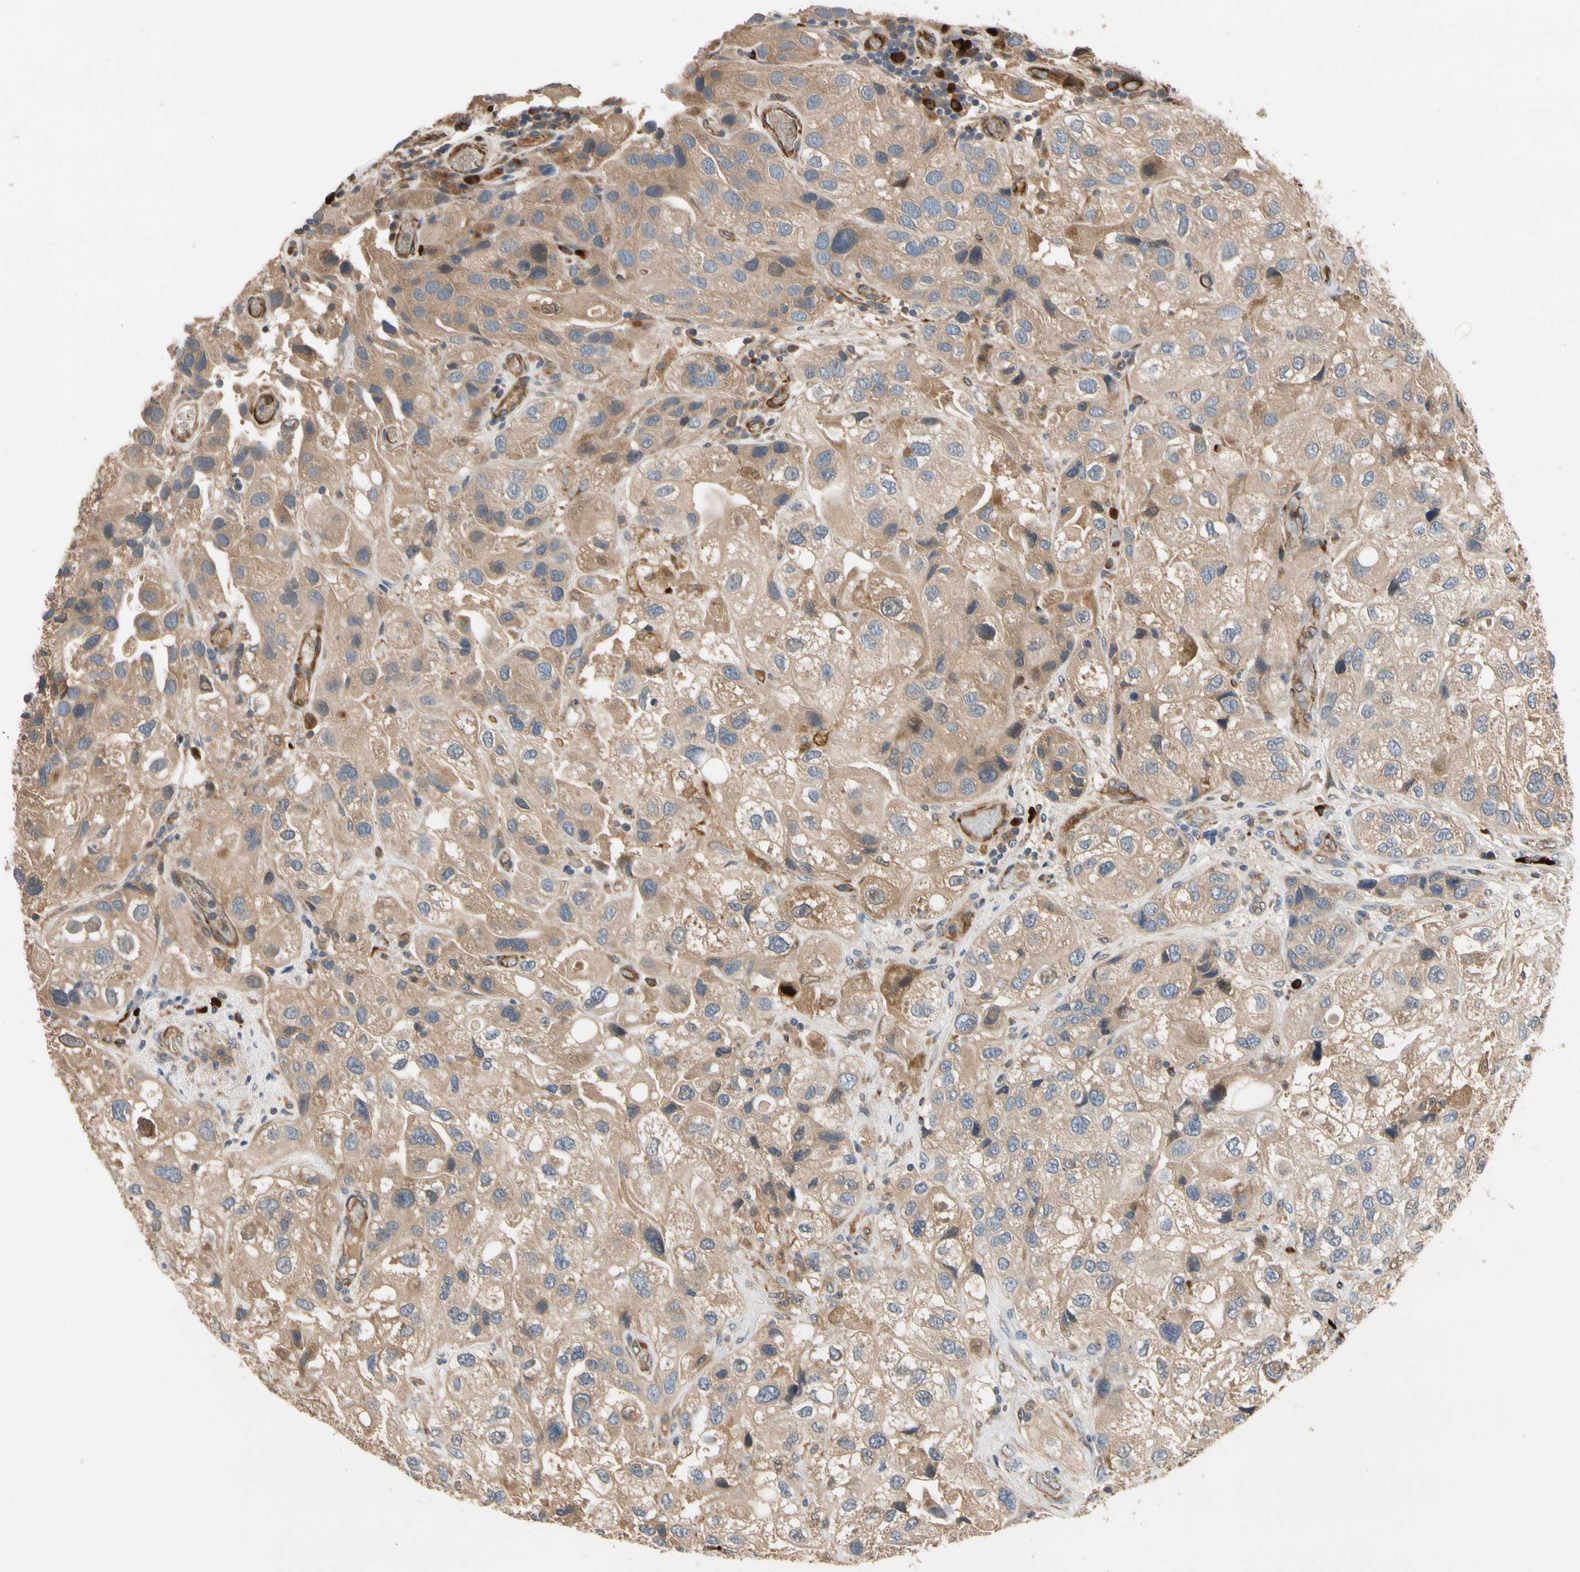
{"staining": {"intensity": "moderate", "quantity": ">75%", "location": "cytoplasmic/membranous"}, "tissue": "urothelial cancer", "cell_type": "Tumor cells", "image_type": "cancer", "snomed": [{"axis": "morphology", "description": "Urothelial carcinoma, High grade"}, {"axis": "topography", "description": "Urinary bladder"}], "caption": "The histopathology image reveals a brown stain indicating the presence of a protein in the cytoplasmic/membranous of tumor cells in urothelial cancer.", "gene": "FGD6", "patient": {"sex": "female", "age": 64}}